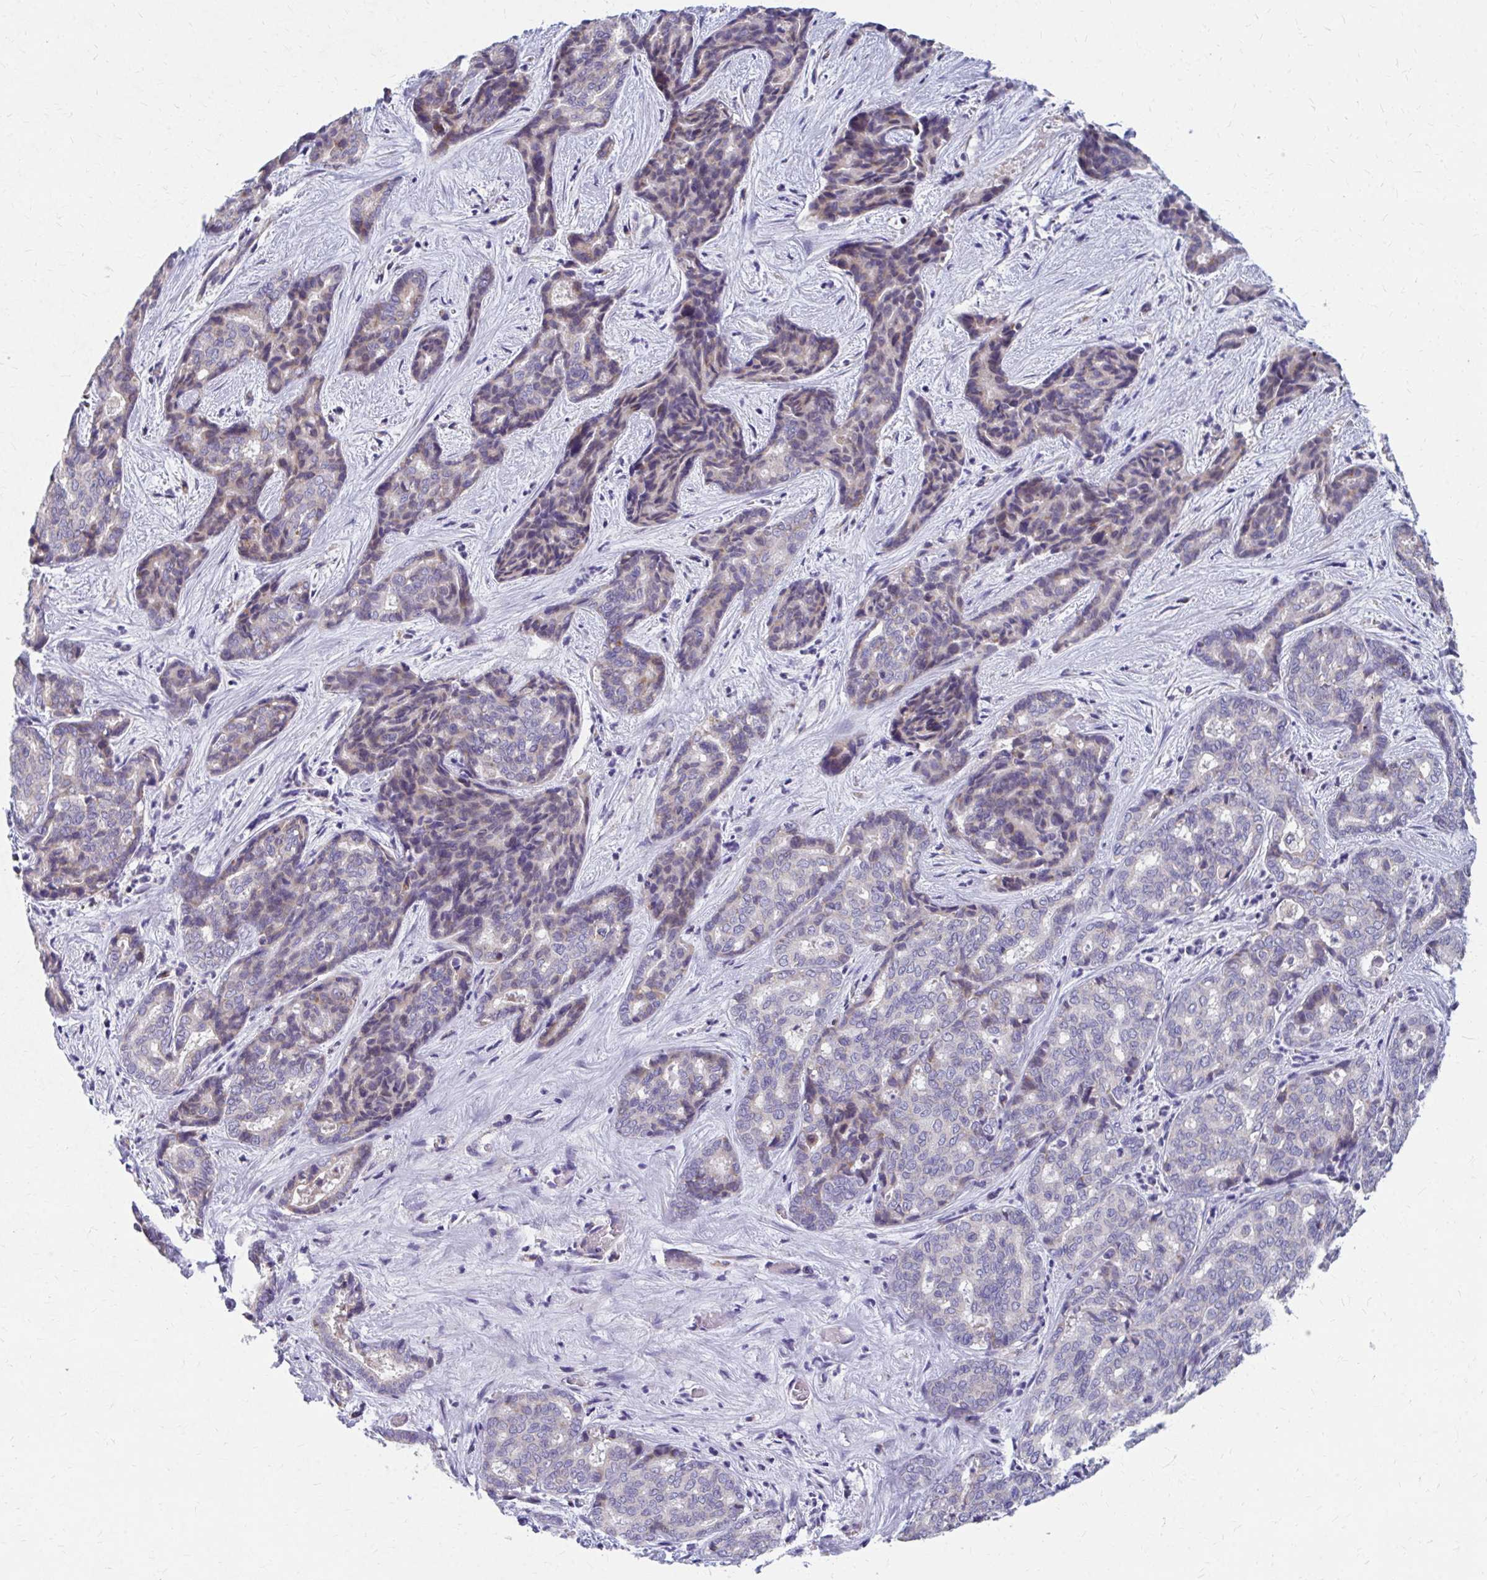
{"staining": {"intensity": "weak", "quantity": "<25%", "location": "cytoplasmic/membranous"}, "tissue": "liver cancer", "cell_type": "Tumor cells", "image_type": "cancer", "snomed": [{"axis": "morphology", "description": "Cholangiocarcinoma"}, {"axis": "topography", "description": "Liver"}], "caption": "An immunohistochemistry (IHC) micrograph of liver cholangiocarcinoma is shown. There is no staining in tumor cells of liver cholangiocarcinoma.", "gene": "RCC1L", "patient": {"sex": "female", "age": 64}}